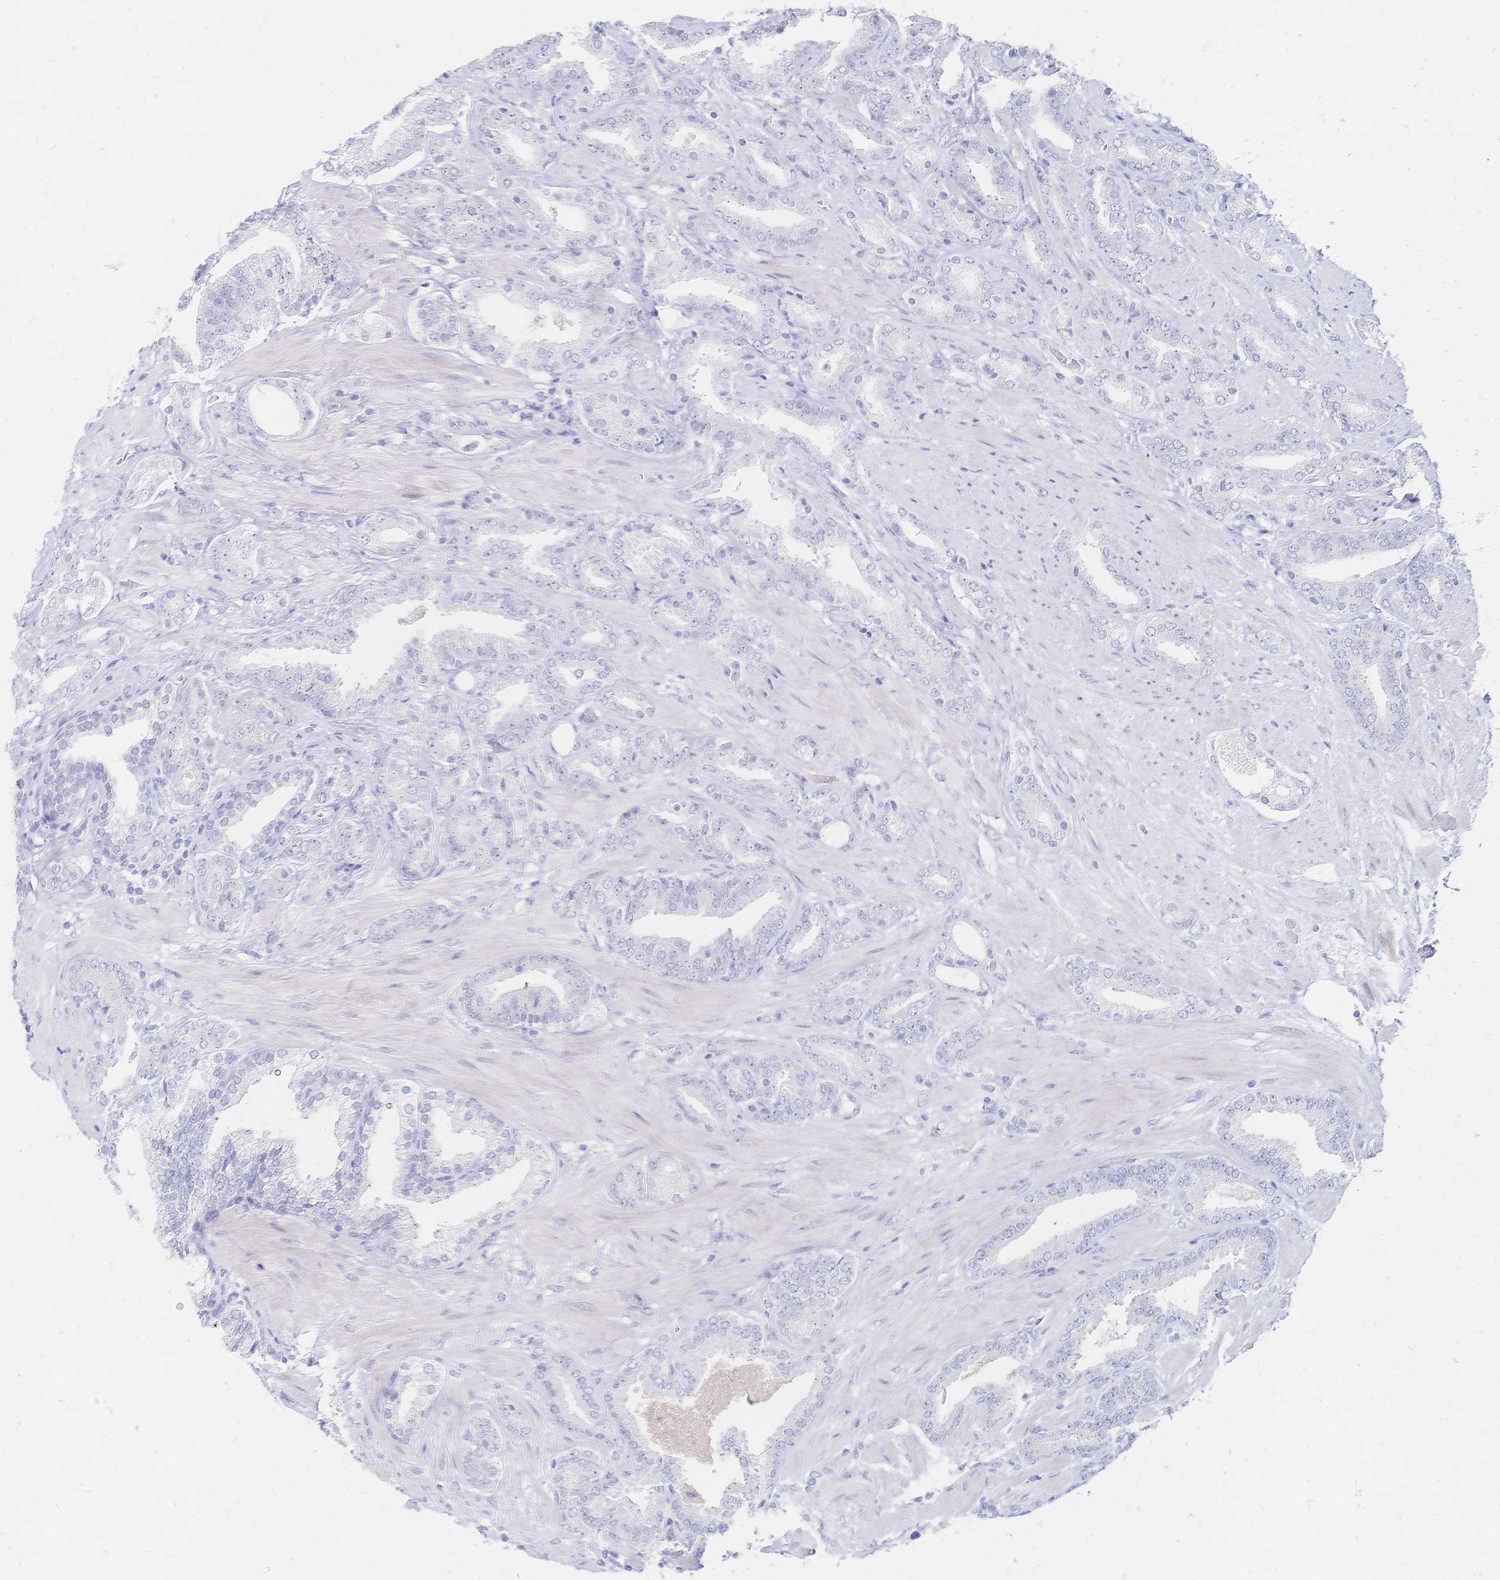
{"staining": {"intensity": "negative", "quantity": "none", "location": "none"}, "tissue": "prostate cancer", "cell_type": "Tumor cells", "image_type": "cancer", "snomed": [{"axis": "morphology", "description": "Adenocarcinoma, High grade"}, {"axis": "topography", "description": "Prostate"}], "caption": "A high-resolution photomicrograph shows immunohistochemistry (IHC) staining of high-grade adenocarcinoma (prostate), which exhibits no significant staining in tumor cells.", "gene": "PSORS1C2", "patient": {"sex": "male", "age": 56}}